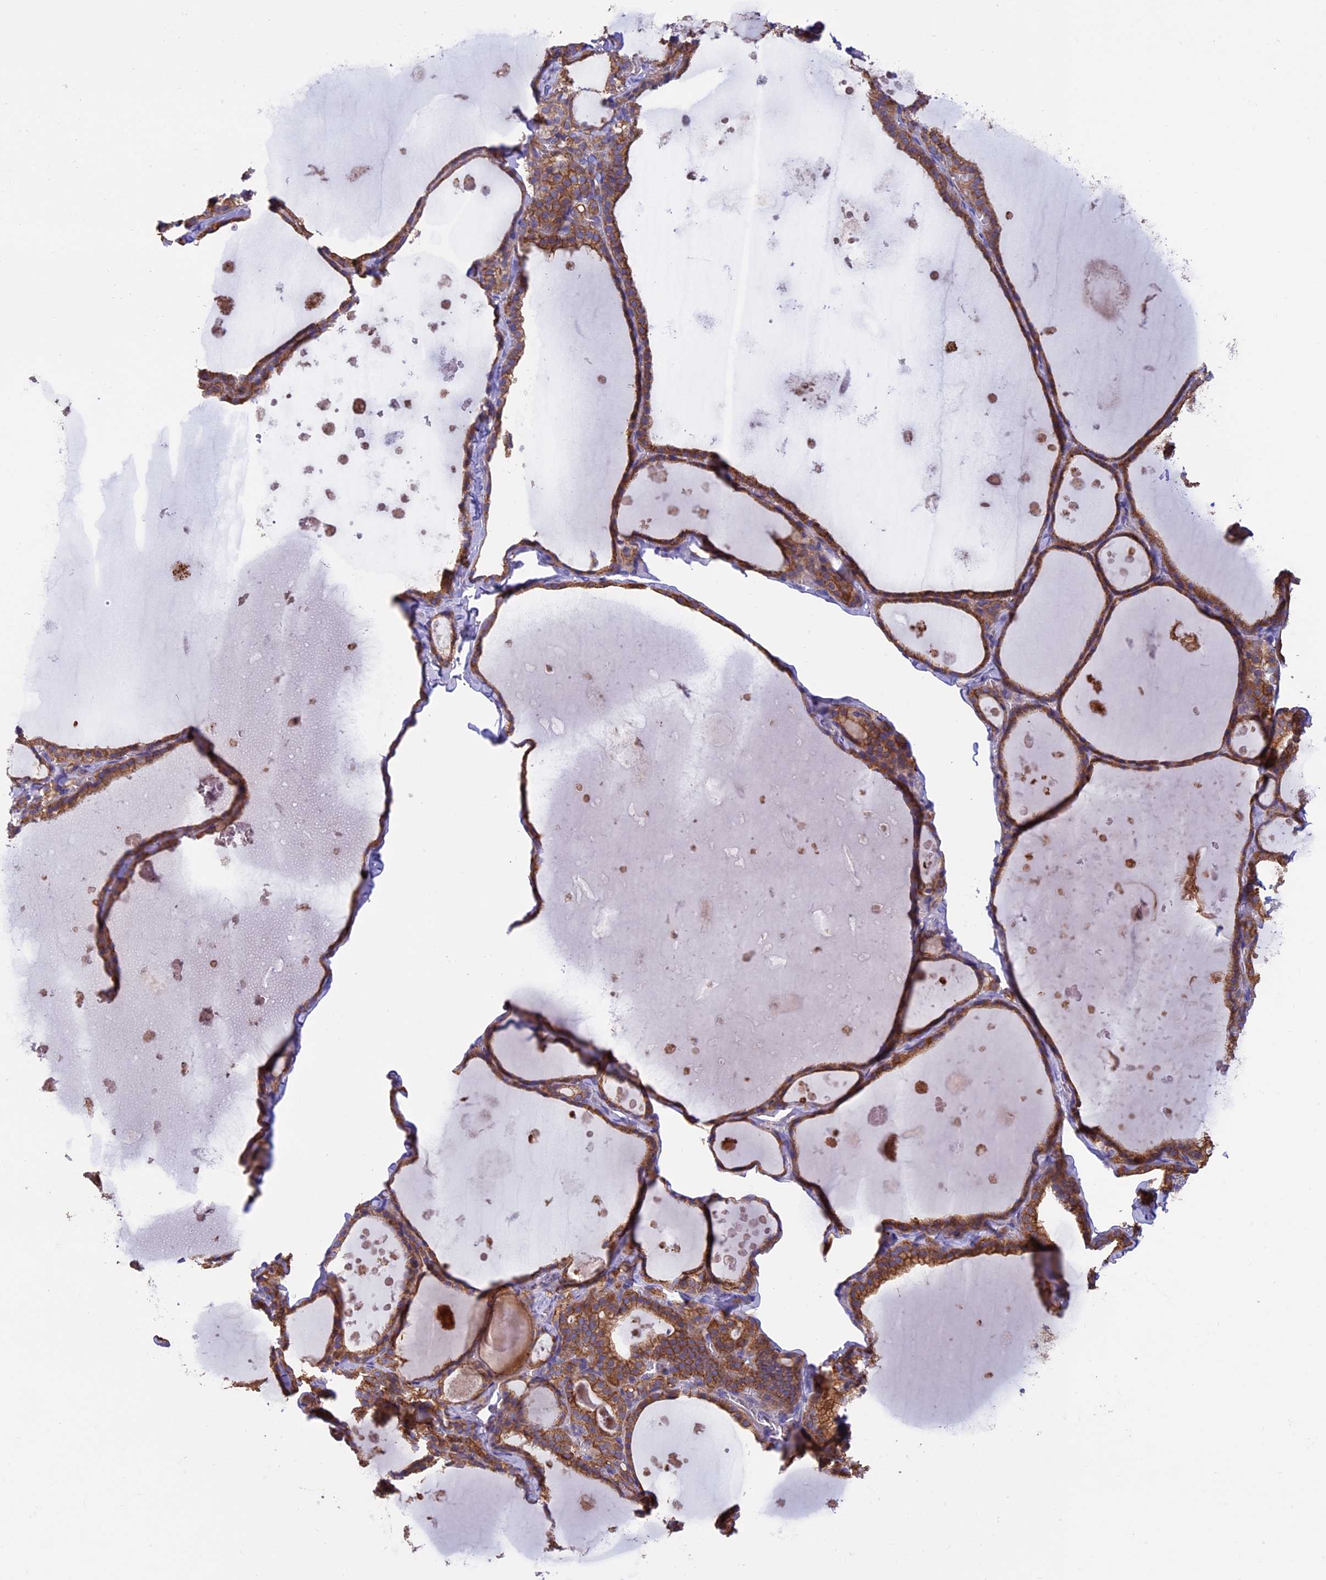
{"staining": {"intensity": "moderate", "quantity": ">75%", "location": "cytoplasmic/membranous"}, "tissue": "thyroid gland", "cell_type": "Glandular cells", "image_type": "normal", "snomed": [{"axis": "morphology", "description": "Normal tissue, NOS"}, {"axis": "topography", "description": "Thyroid gland"}], "caption": "This is a photomicrograph of immunohistochemistry staining of unremarkable thyroid gland, which shows moderate staining in the cytoplasmic/membranous of glandular cells.", "gene": "PTPN9", "patient": {"sex": "male", "age": 56}}